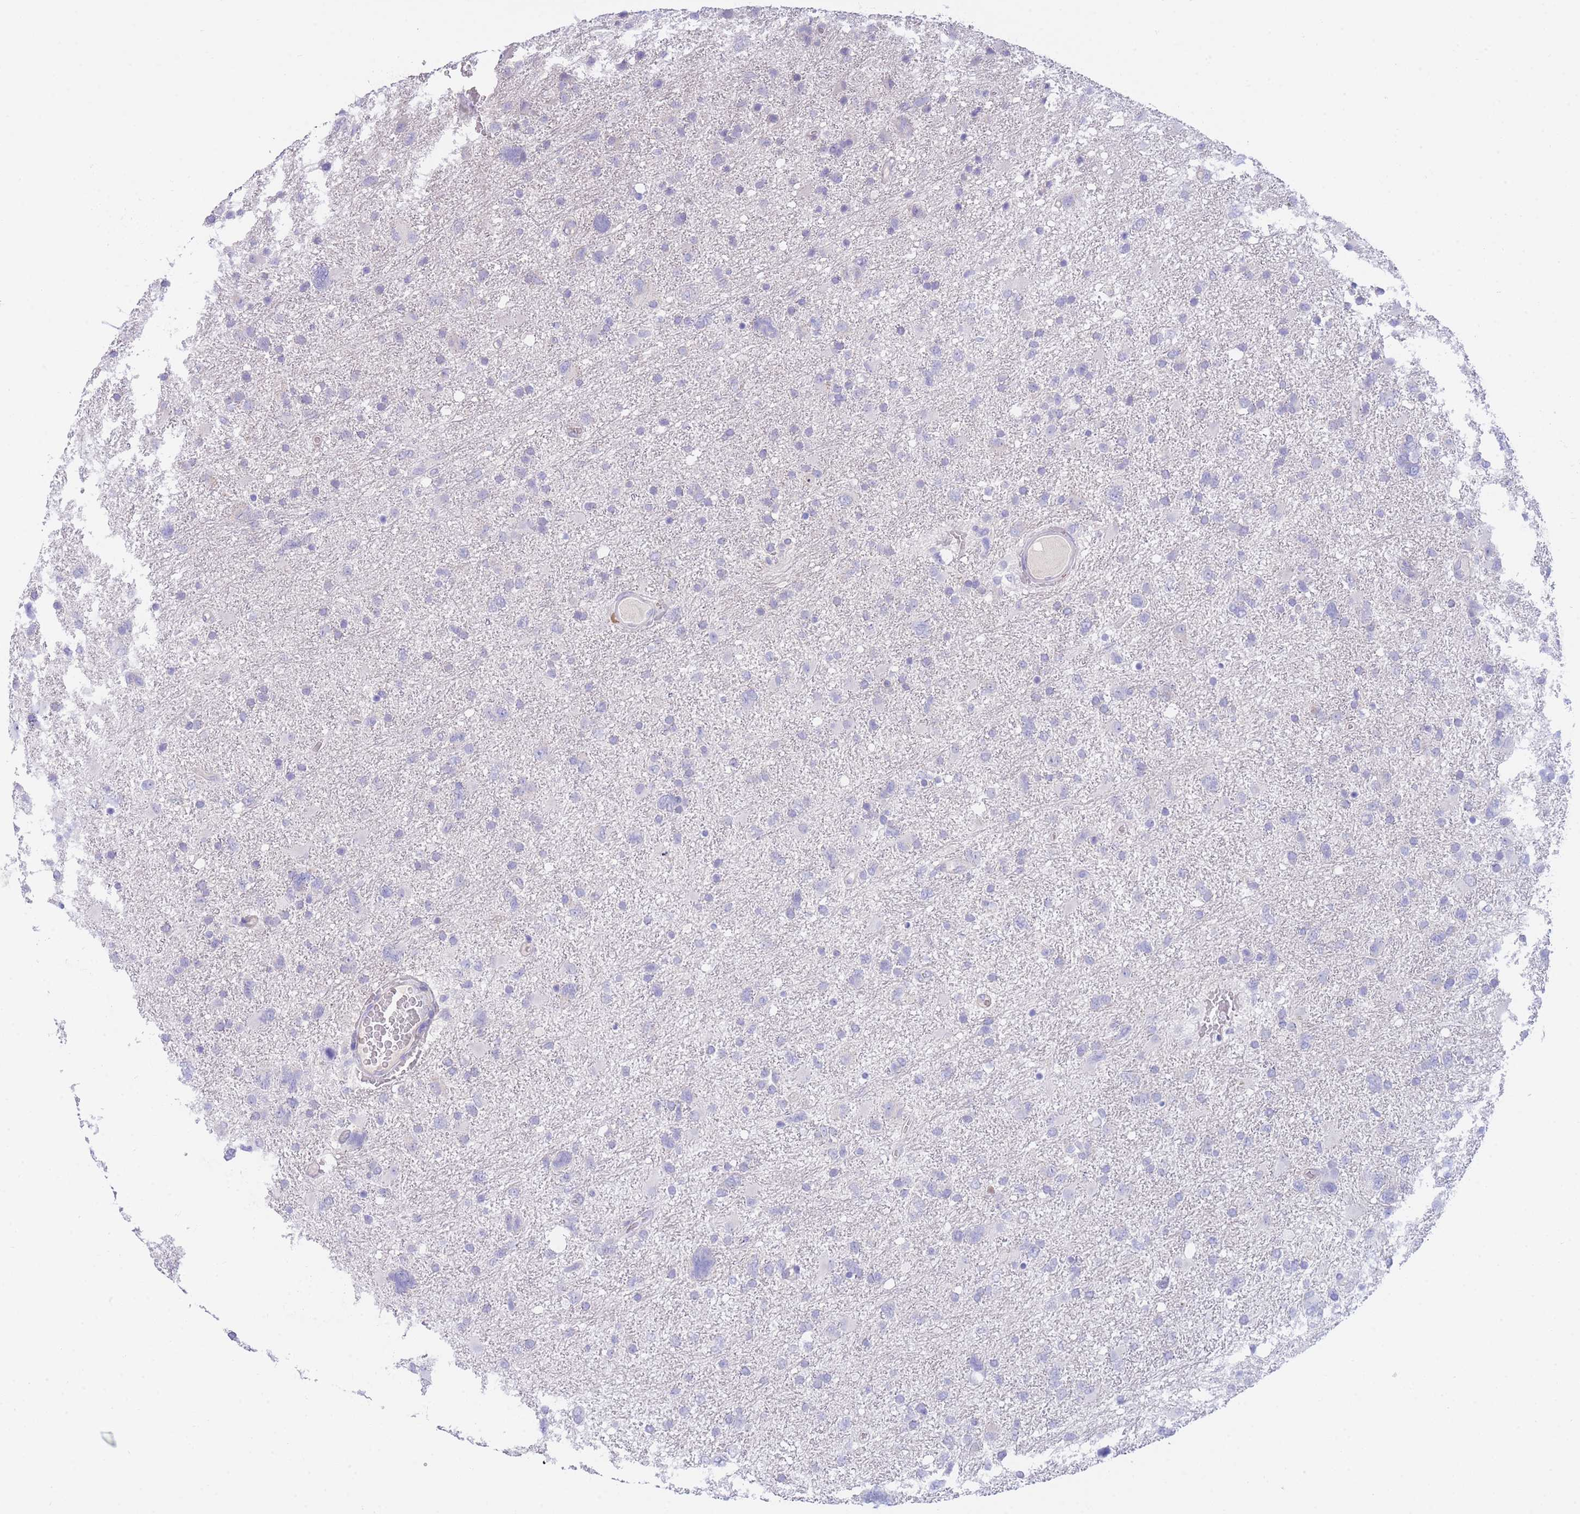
{"staining": {"intensity": "negative", "quantity": "none", "location": "none"}, "tissue": "glioma", "cell_type": "Tumor cells", "image_type": "cancer", "snomed": [{"axis": "morphology", "description": "Glioma, malignant, High grade"}, {"axis": "topography", "description": "Brain"}], "caption": "IHC micrograph of human malignant high-grade glioma stained for a protein (brown), which shows no positivity in tumor cells.", "gene": "PCDHB3", "patient": {"sex": "male", "age": 61}}